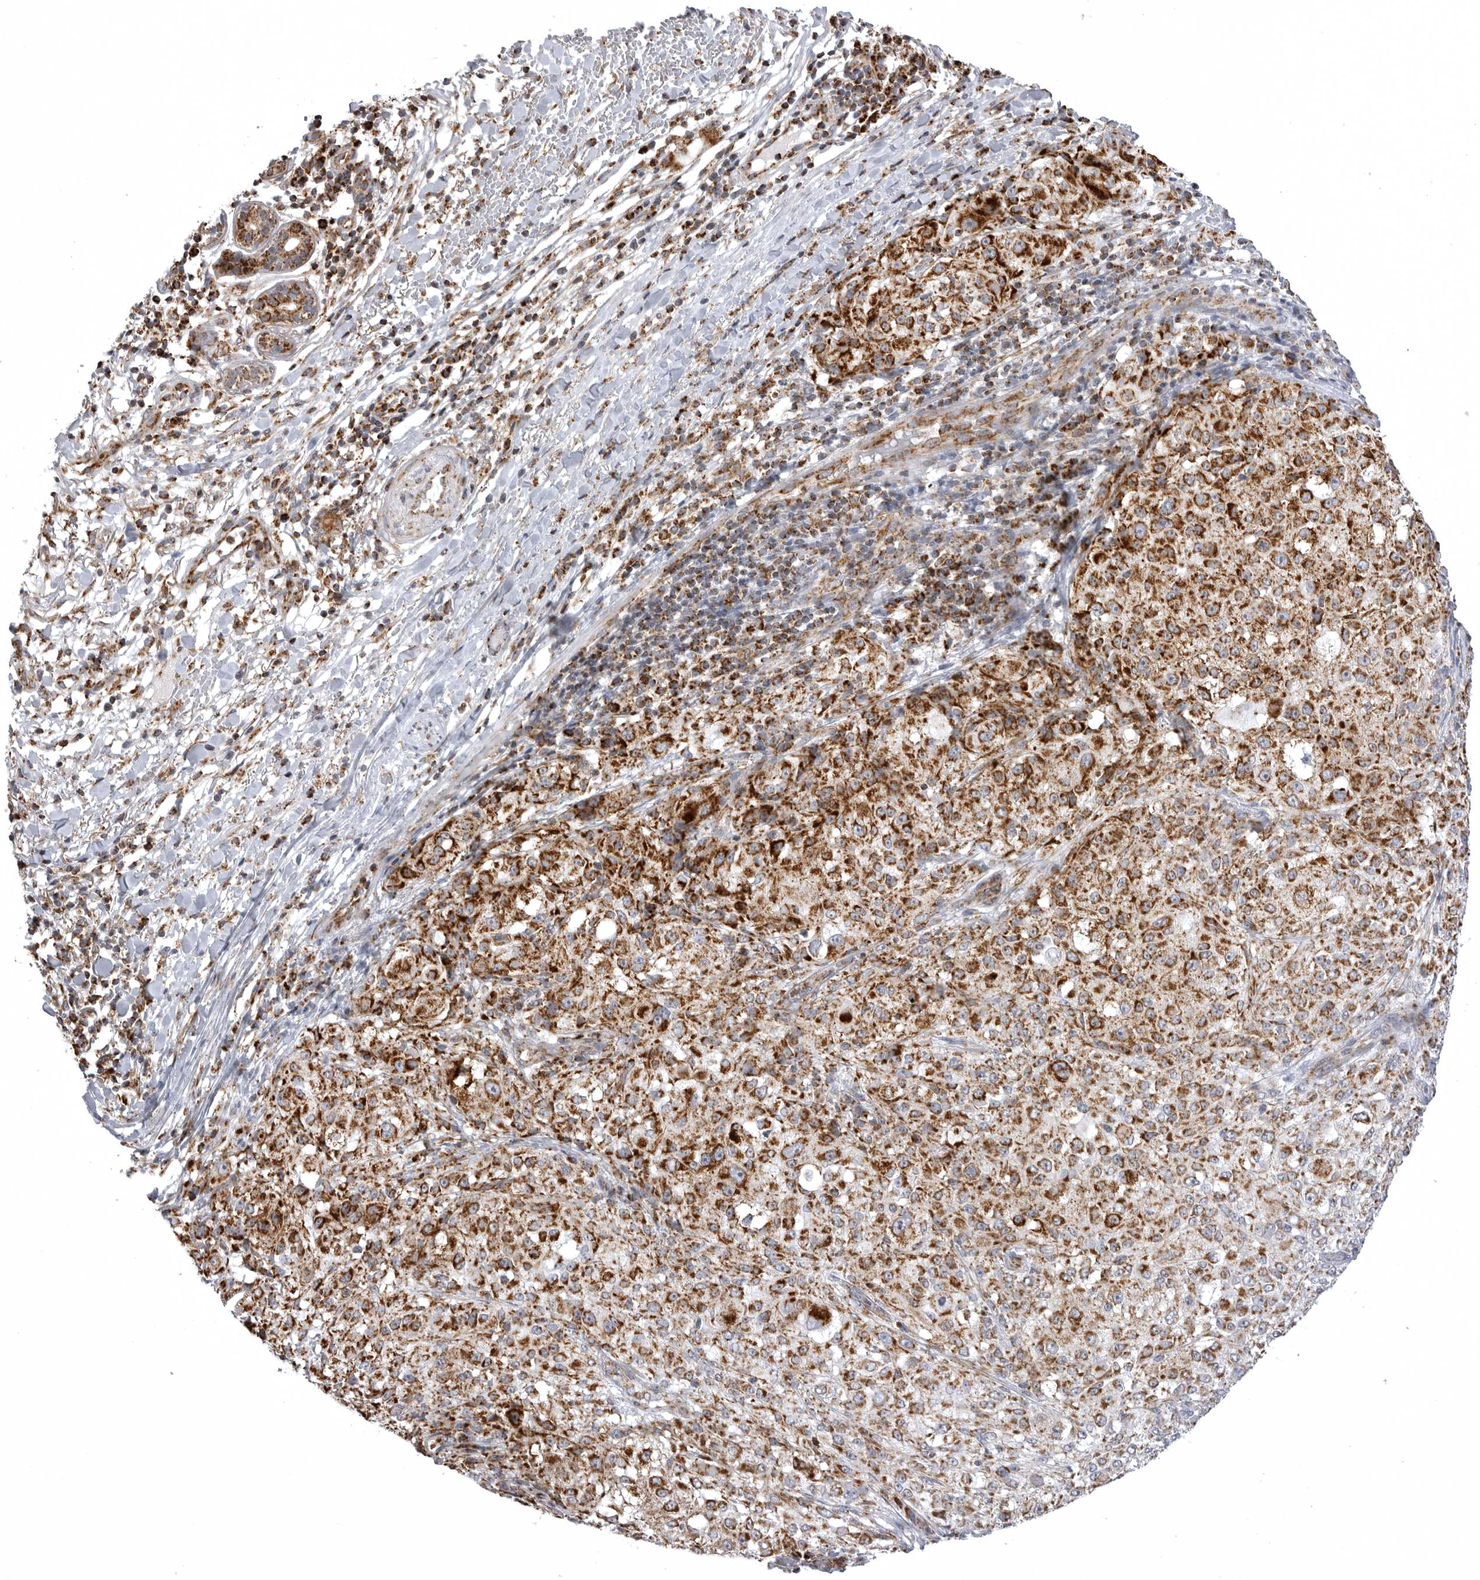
{"staining": {"intensity": "strong", "quantity": "25%-75%", "location": "cytoplasmic/membranous"}, "tissue": "melanoma", "cell_type": "Tumor cells", "image_type": "cancer", "snomed": [{"axis": "morphology", "description": "Necrosis, NOS"}, {"axis": "morphology", "description": "Malignant melanoma, NOS"}, {"axis": "topography", "description": "Skin"}], "caption": "This is an image of immunohistochemistry (IHC) staining of melanoma, which shows strong positivity in the cytoplasmic/membranous of tumor cells.", "gene": "TUFM", "patient": {"sex": "female", "age": 87}}